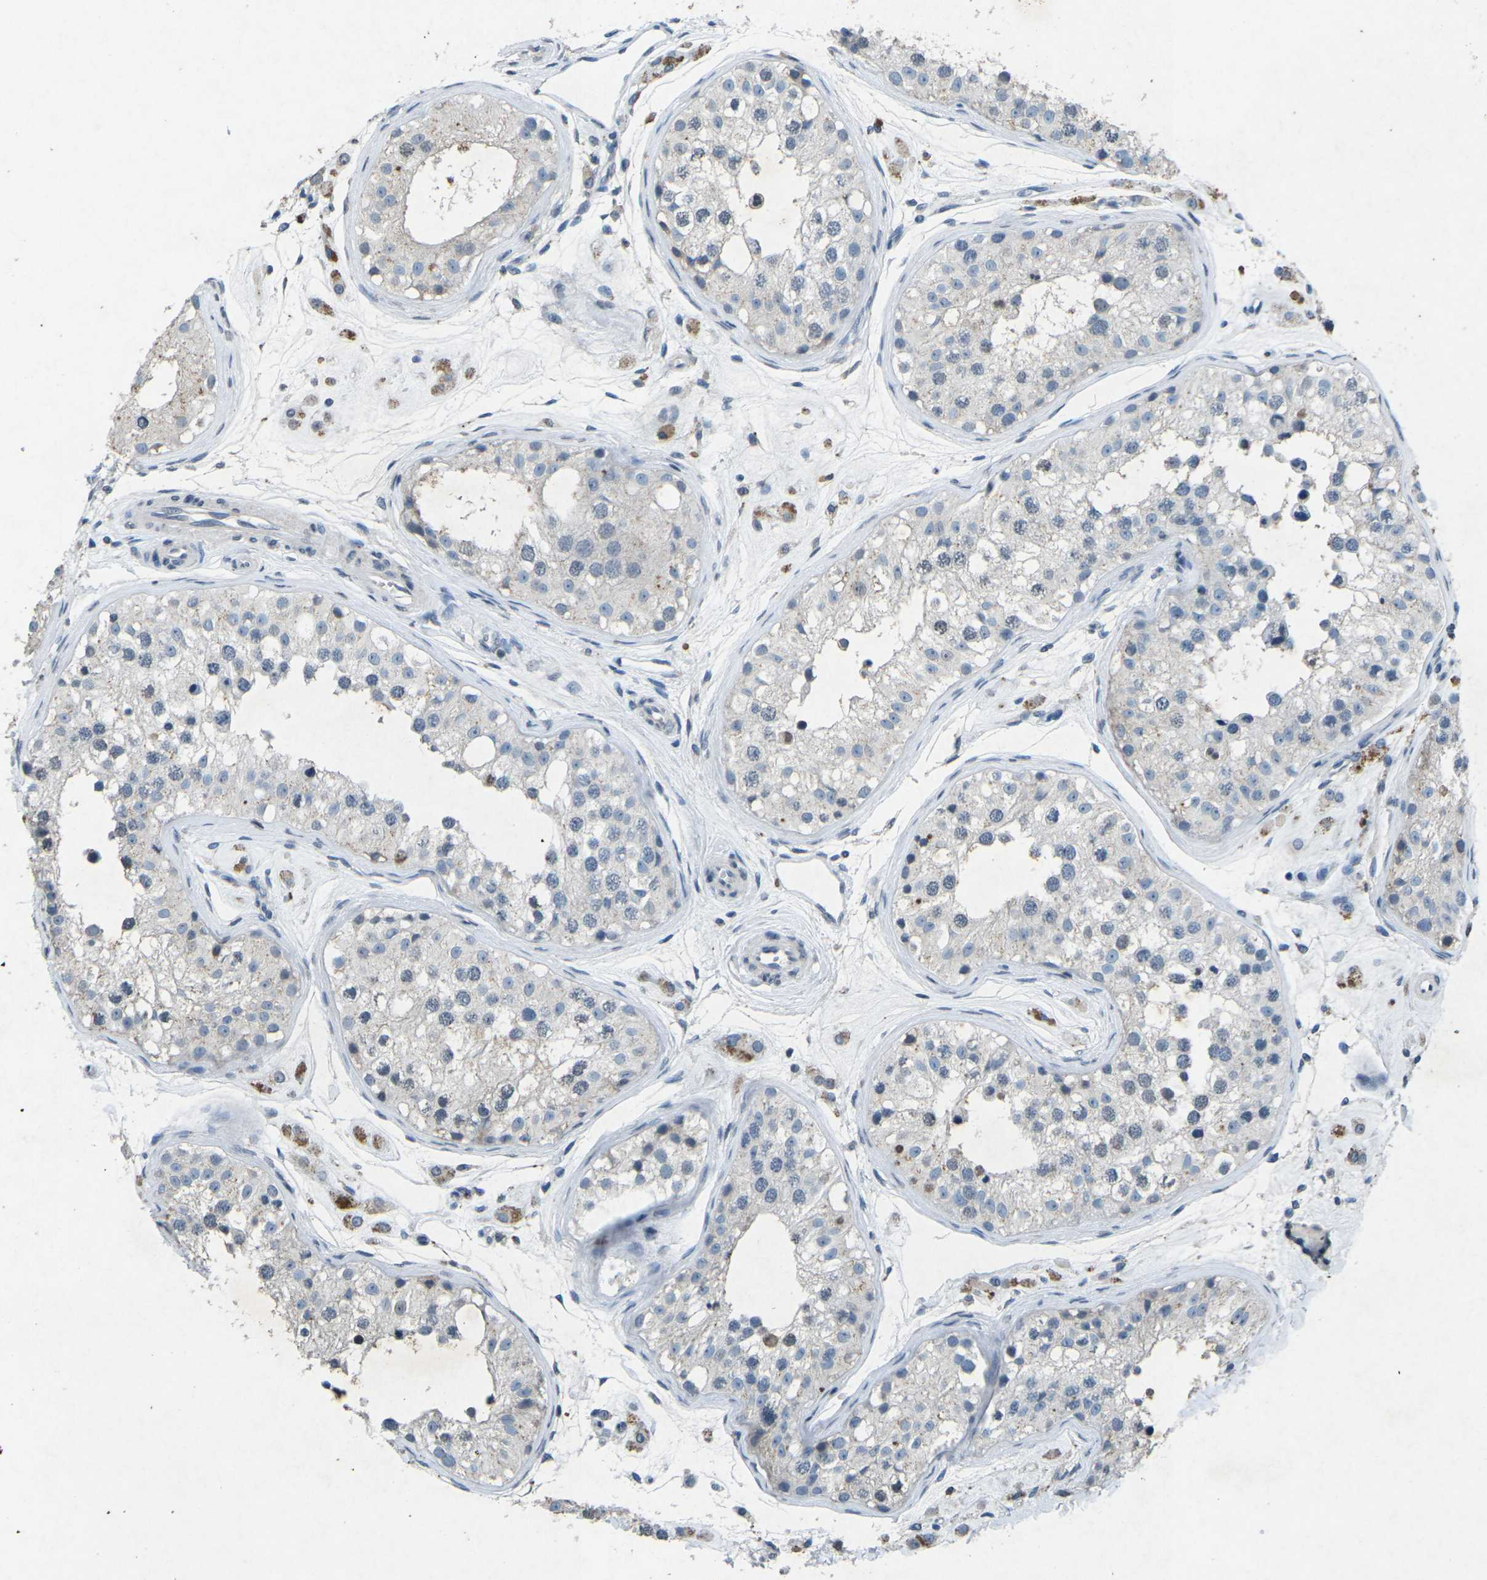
{"staining": {"intensity": "moderate", "quantity": "<25%", "location": "cytoplasmic/membranous"}, "tissue": "testis", "cell_type": "Cells in seminiferous ducts", "image_type": "normal", "snomed": [{"axis": "morphology", "description": "Normal tissue, NOS"}, {"axis": "morphology", "description": "Adenocarcinoma, metastatic, NOS"}, {"axis": "topography", "description": "Testis"}], "caption": "Immunohistochemistry image of benign human testis stained for a protein (brown), which displays low levels of moderate cytoplasmic/membranous positivity in about <25% of cells in seminiferous ducts.", "gene": "A1BG", "patient": {"sex": "male", "age": 26}}